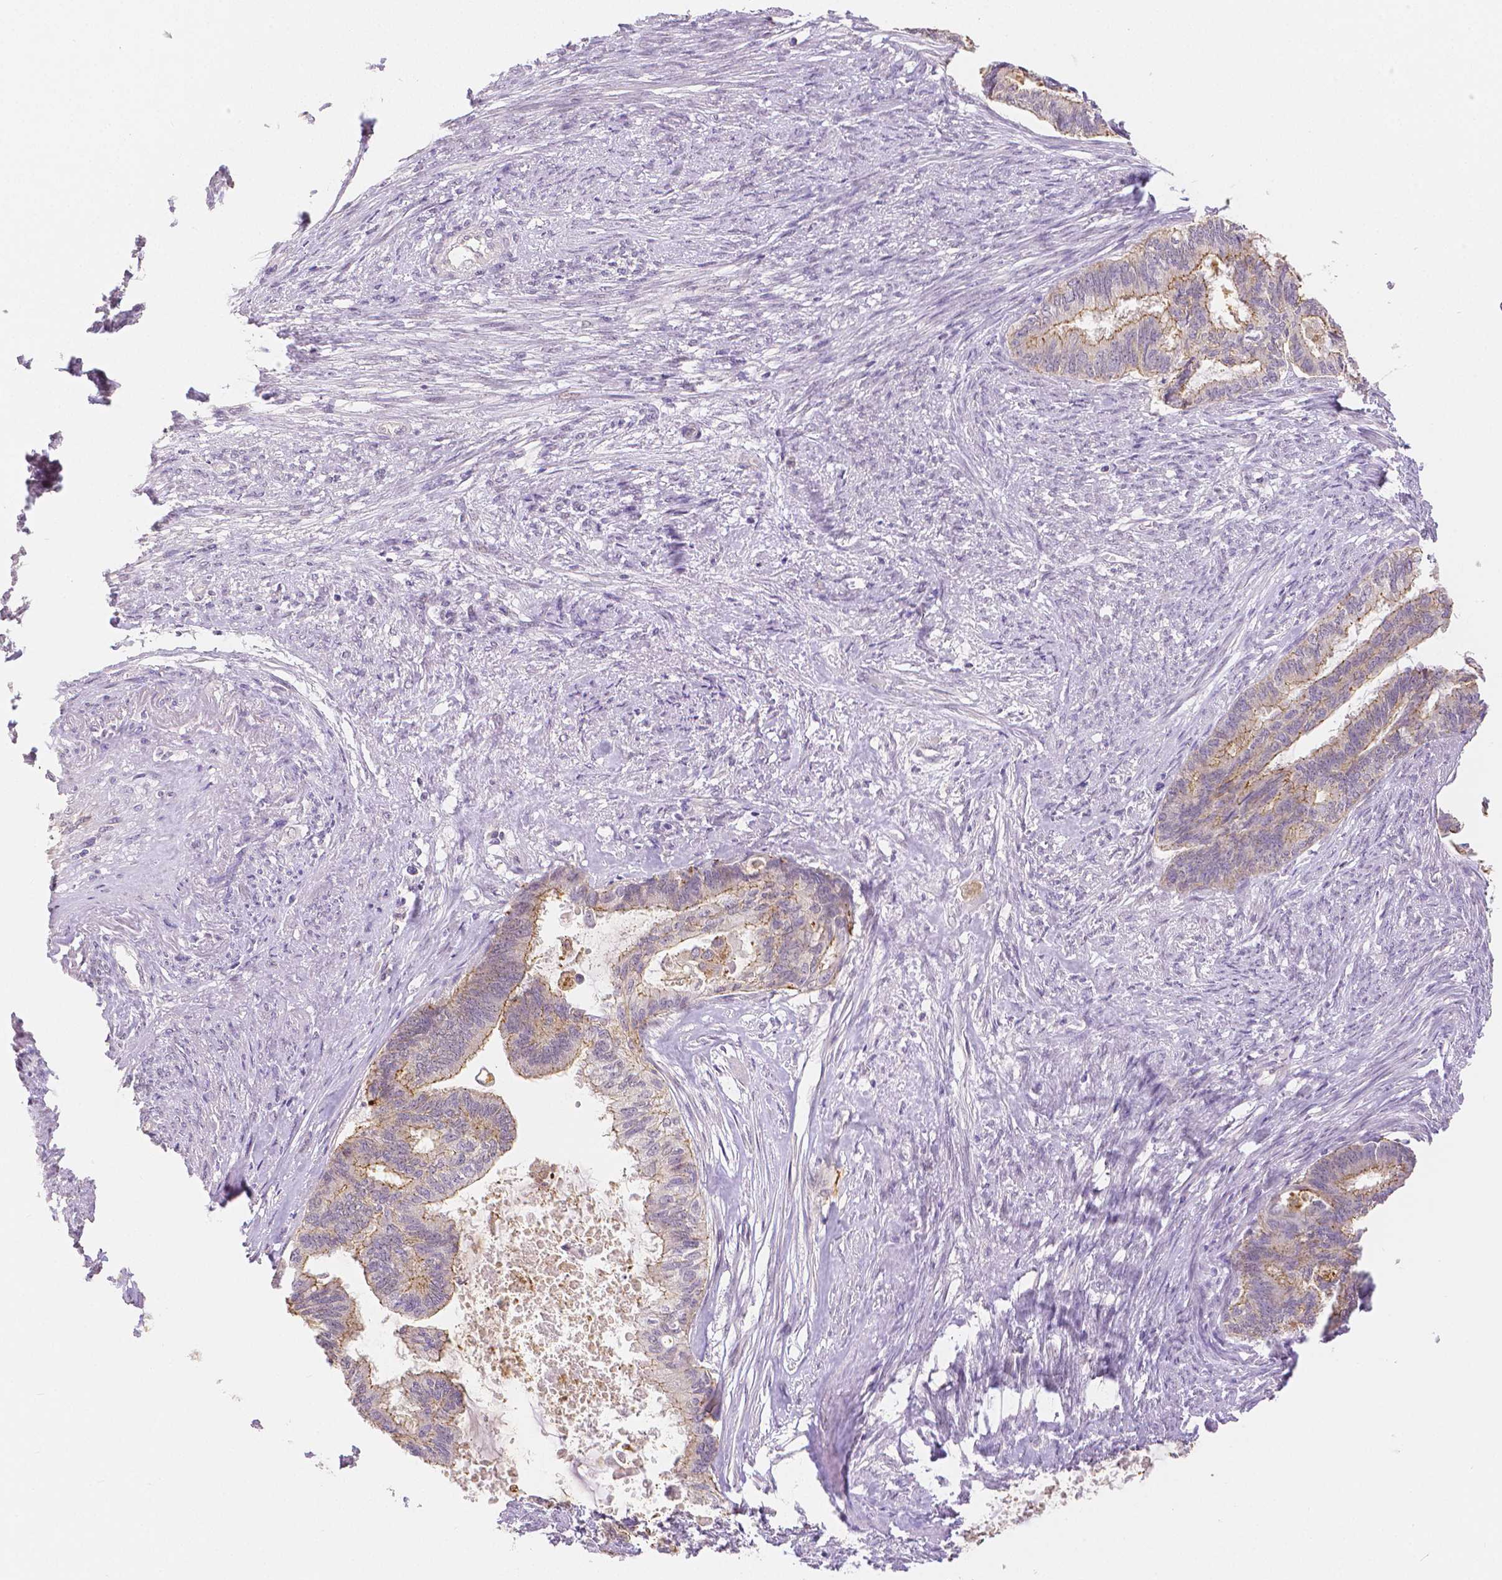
{"staining": {"intensity": "moderate", "quantity": "25%-75%", "location": "cytoplasmic/membranous"}, "tissue": "endometrial cancer", "cell_type": "Tumor cells", "image_type": "cancer", "snomed": [{"axis": "morphology", "description": "Adenocarcinoma, NOS"}, {"axis": "topography", "description": "Endometrium"}], "caption": "Immunohistochemistry (IHC) (DAB) staining of adenocarcinoma (endometrial) exhibits moderate cytoplasmic/membranous protein staining in about 25%-75% of tumor cells.", "gene": "OCLN", "patient": {"sex": "female", "age": 86}}